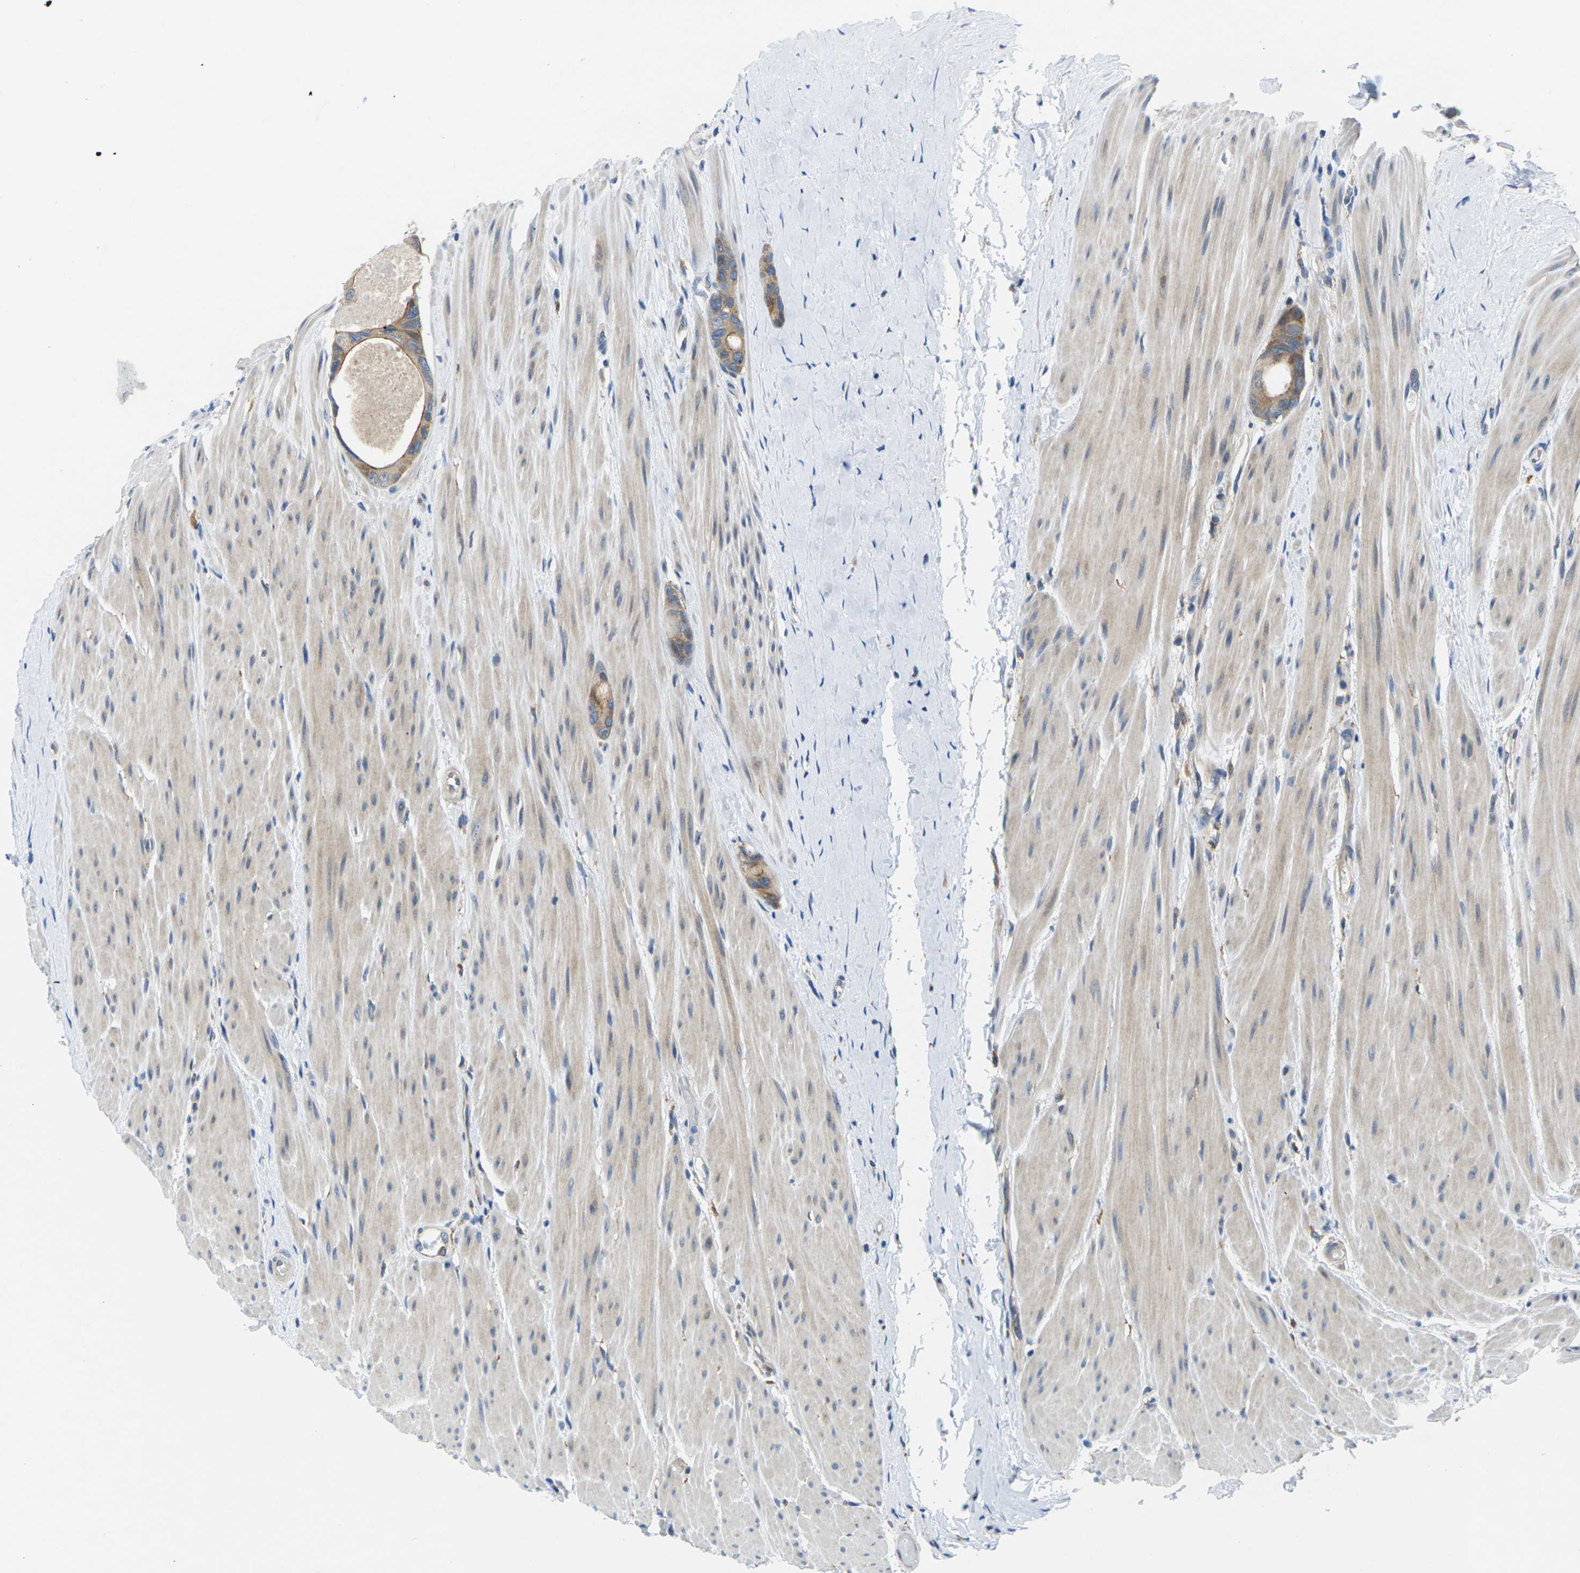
{"staining": {"intensity": "moderate", "quantity": ">75%", "location": "cytoplasmic/membranous"}, "tissue": "colorectal cancer", "cell_type": "Tumor cells", "image_type": "cancer", "snomed": [{"axis": "morphology", "description": "Adenocarcinoma, NOS"}, {"axis": "topography", "description": "Rectum"}], "caption": "There is medium levels of moderate cytoplasmic/membranous positivity in tumor cells of colorectal adenocarcinoma, as demonstrated by immunohistochemical staining (brown color).", "gene": "SCNN1A", "patient": {"sex": "male", "age": 51}}